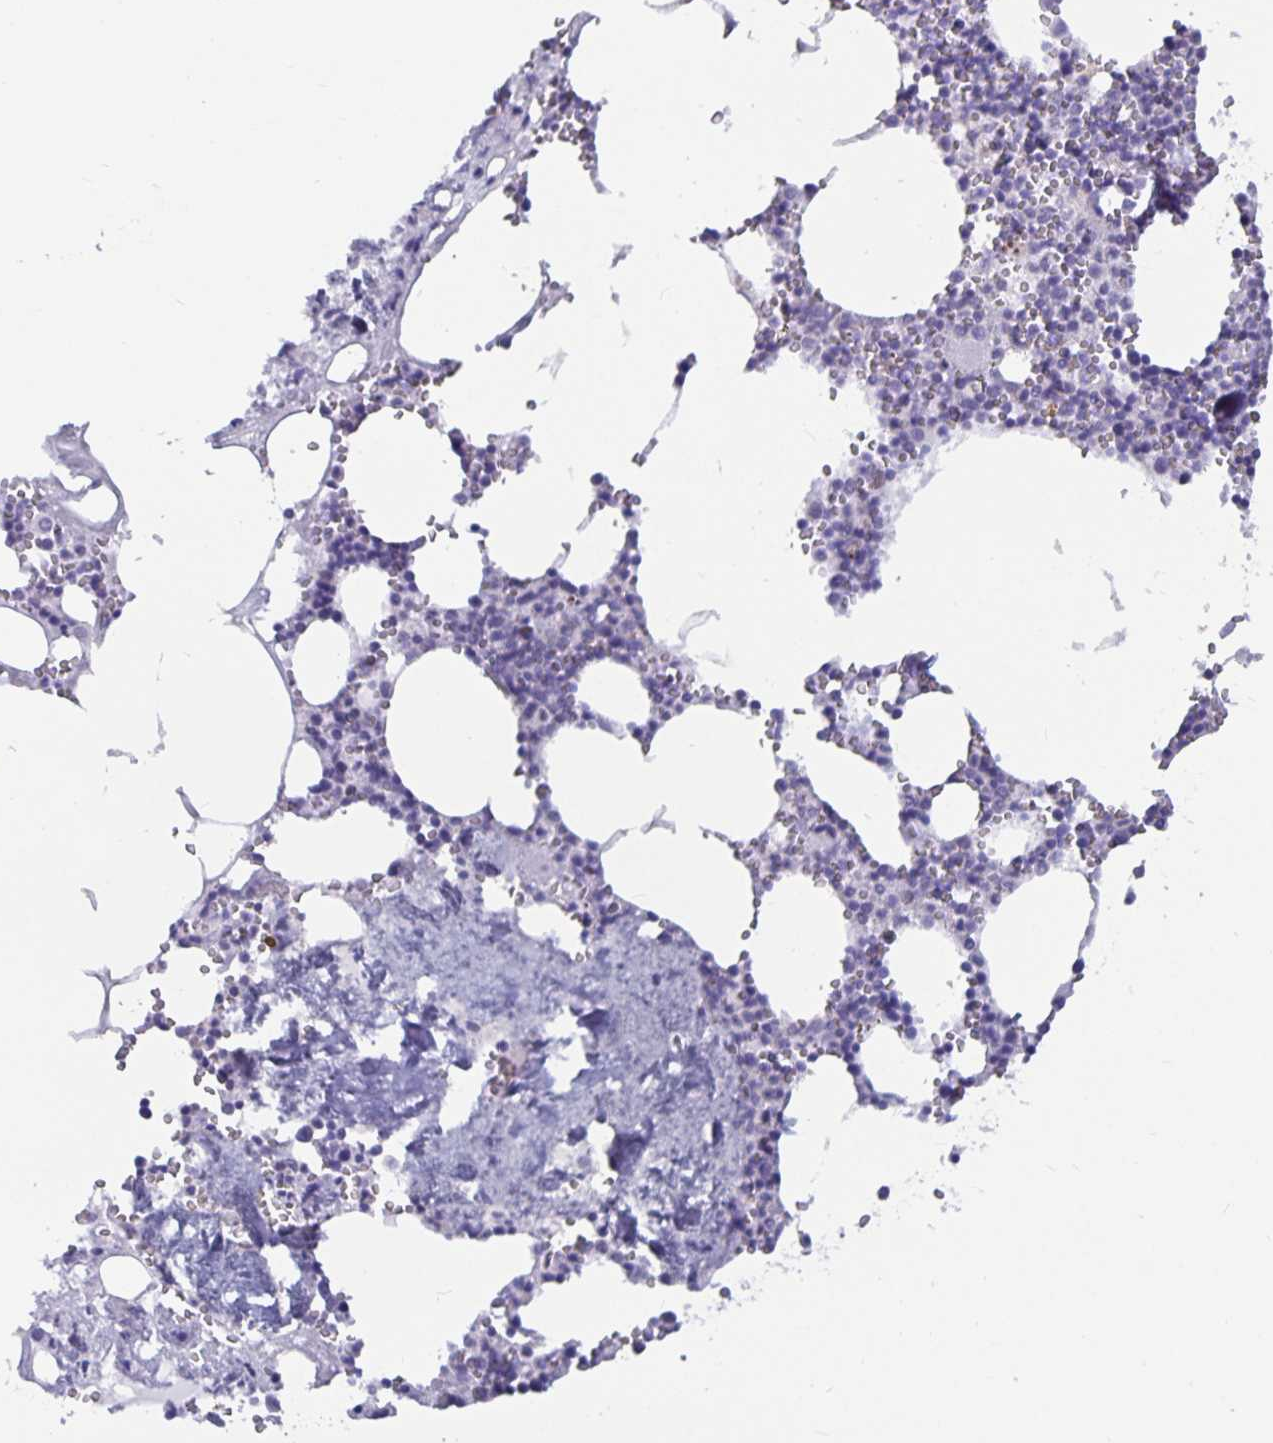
{"staining": {"intensity": "negative", "quantity": "none", "location": "none"}, "tissue": "bone marrow", "cell_type": "Hematopoietic cells", "image_type": "normal", "snomed": [{"axis": "morphology", "description": "Normal tissue, NOS"}, {"axis": "topography", "description": "Bone marrow"}], "caption": "Immunohistochemical staining of unremarkable bone marrow demonstrates no significant staining in hematopoietic cells. (DAB immunohistochemistry visualized using brightfield microscopy, high magnification).", "gene": "OLIG2", "patient": {"sex": "male", "age": 54}}